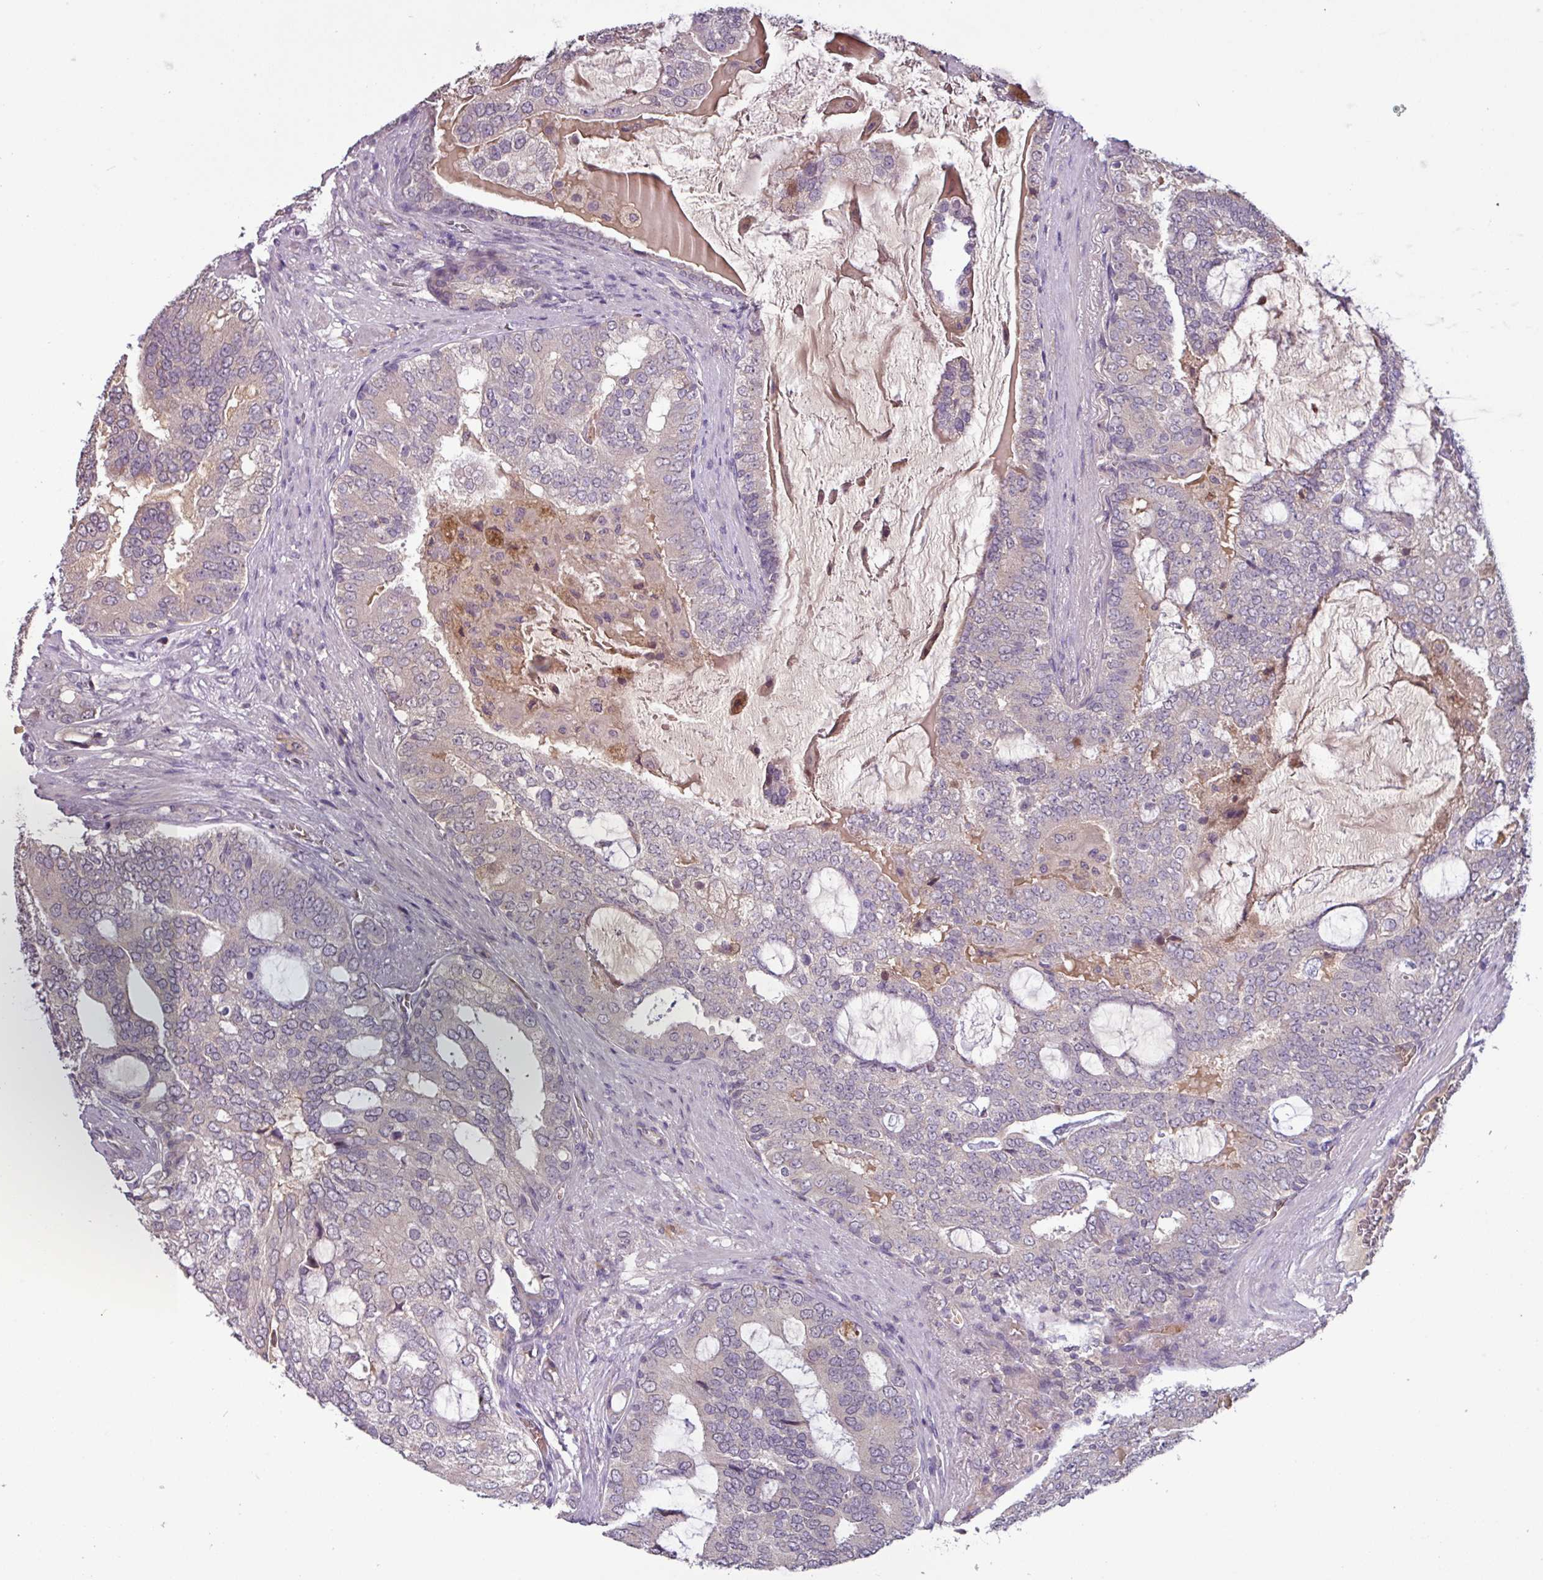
{"staining": {"intensity": "negative", "quantity": "none", "location": "none"}, "tissue": "prostate cancer", "cell_type": "Tumor cells", "image_type": "cancer", "snomed": [{"axis": "morphology", "description": "Adenocarcinoma, High grade"}, {"axis": "topography", "description": "Prostate"}], "caption": "Tumor cells are negative for brown protein staining in high-grade adenocarcinoma (prostate).", "gene": "SLC5A10", "patient": {"sex": "male", "age": 55}}